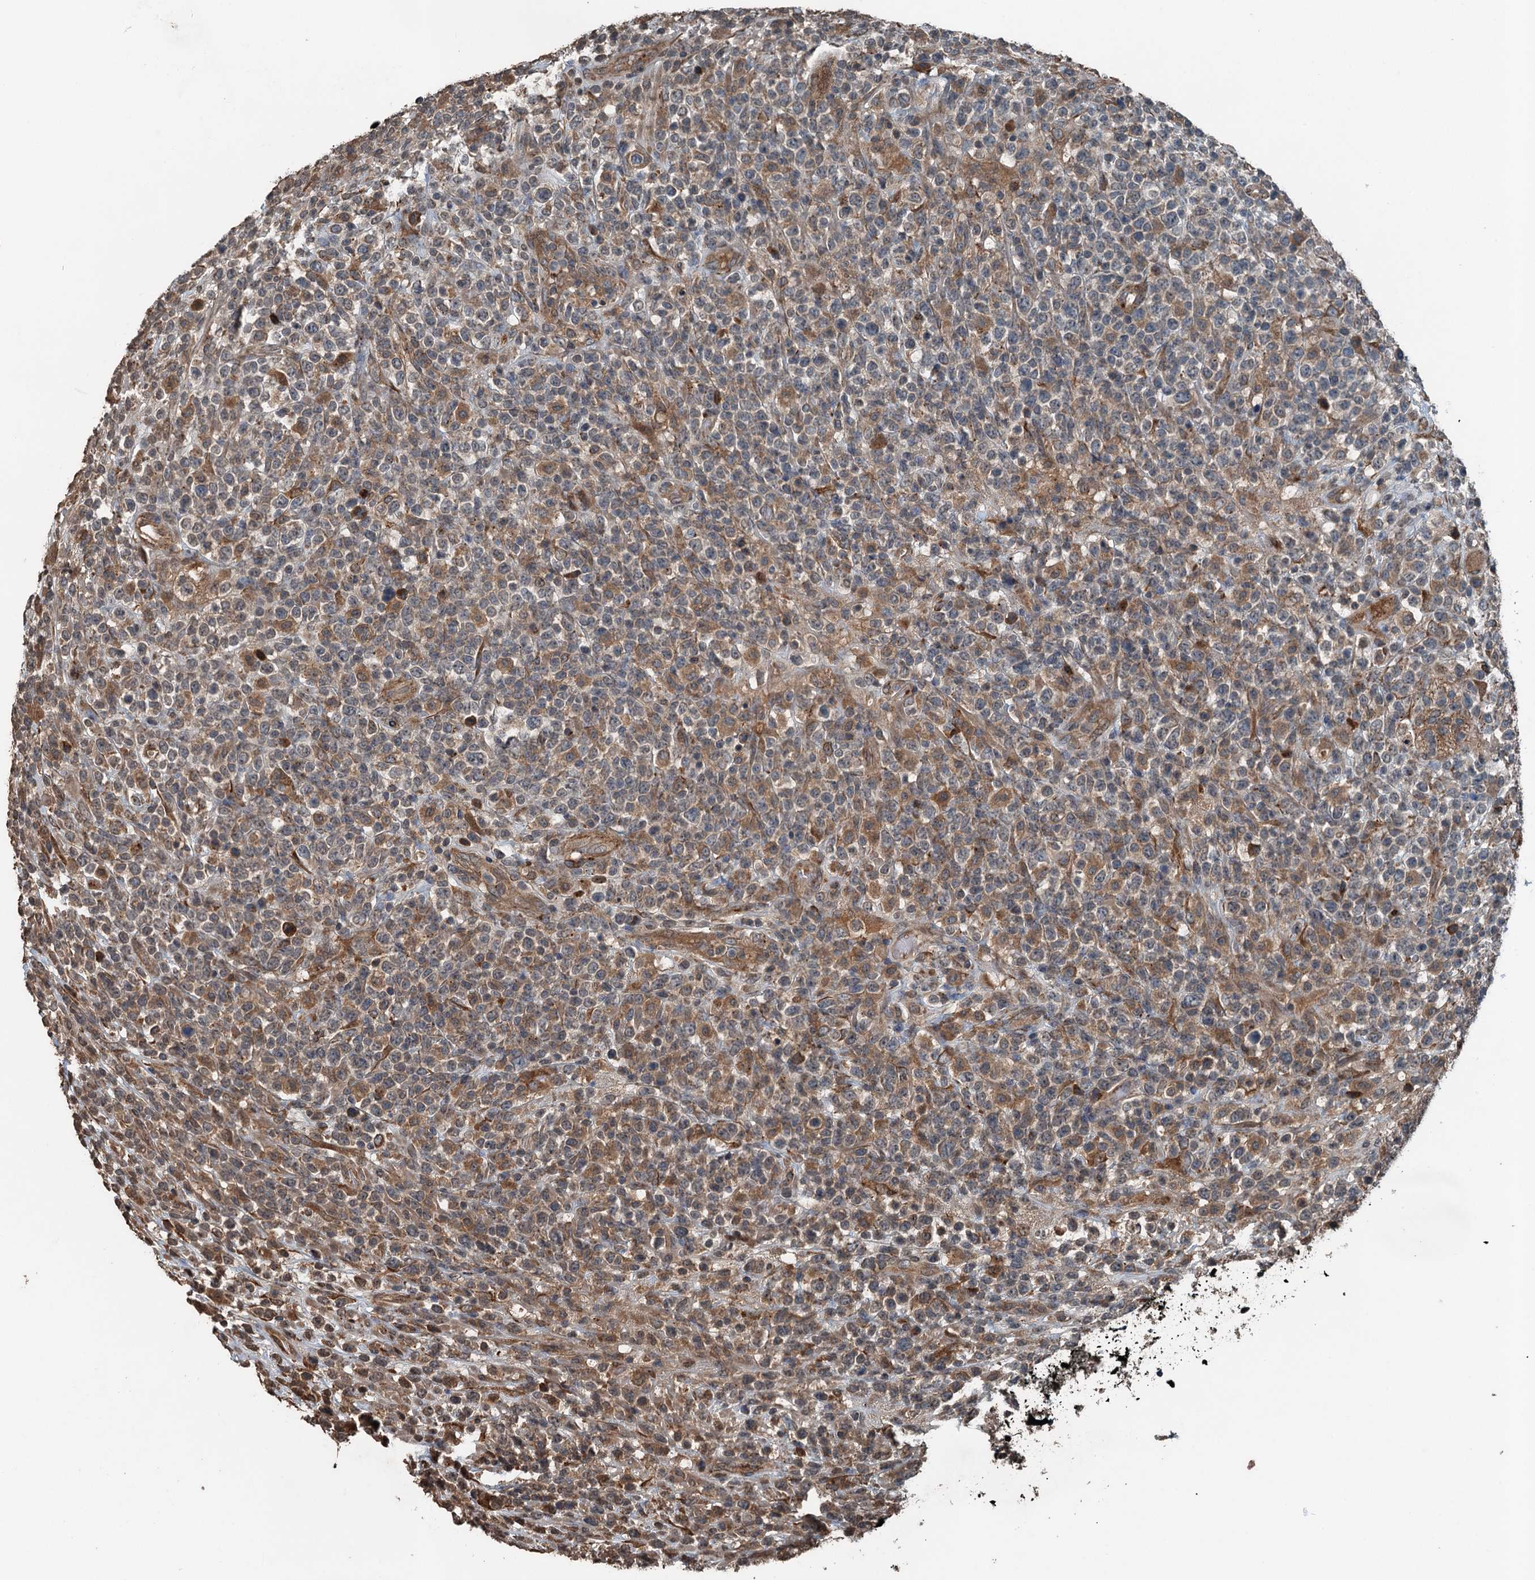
{"staining": {"intensity": "weak", "quantity": "<25%", "location": "cytoplasmic/membranous"}, "tissue": "lymphoma", "cell_type": "Tumor cells", "image_type": "cancer", "snomed": [{"axis": "morphology", "description": "Malignant lymphoma, non-Hodgkin's type, High grade"}, {"axis": "topography", "description": "Colon"}], "caption": "High magnification brightfield microscopy of malignant lymphoma, non-Hodgkin's type (high-grade) stained with DAB (brown) and counterstained with hematoxylin (blue): tumor cells show no significant positivity.", "gene": "TCTN1", "patient": {"sex": "female", "age": 53}}